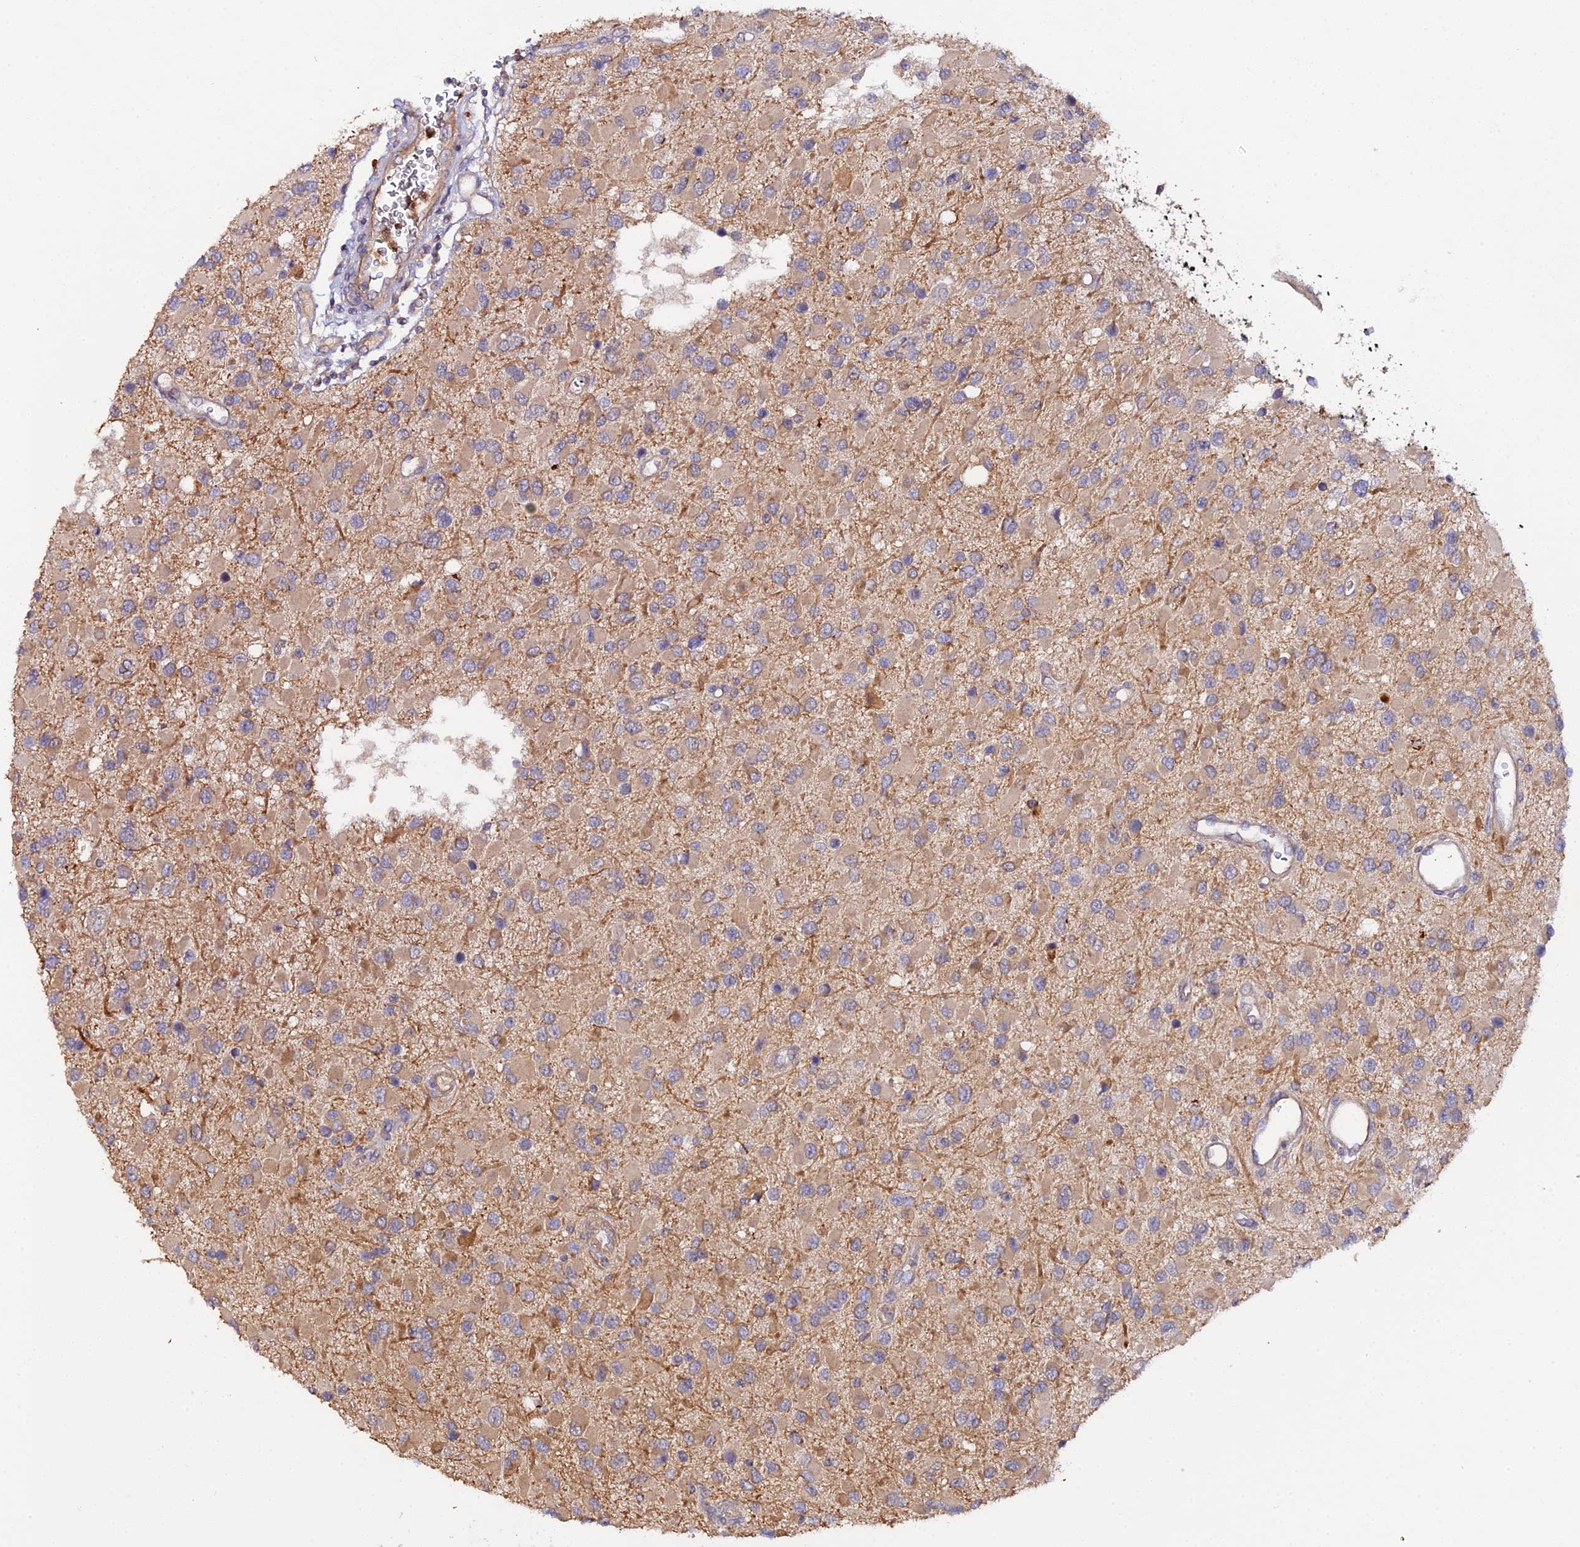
{"staining": {"intensity": "moderate", "quantity": ">75%", "location": "cytoplasmic/membranous"}, "tissue": "glioma", "cell_type": "Tumor cells", "image_type": "cancer", "snomed": [{"axis": "morphology", "description": "Glioma, malignant, High grade"}, {"axis": "topography", "description": "Brain"}], "caption": "Immunohistochemical staining of human glioma reveals moderate cytoplasmic/membranous protein staining in approximately >75% of tumor cells. (brown staining indicates protein expression, while blue staining denotes nuclei).", "gene": "TRIM26", "patient": {"sex": "male", "age": 53}}